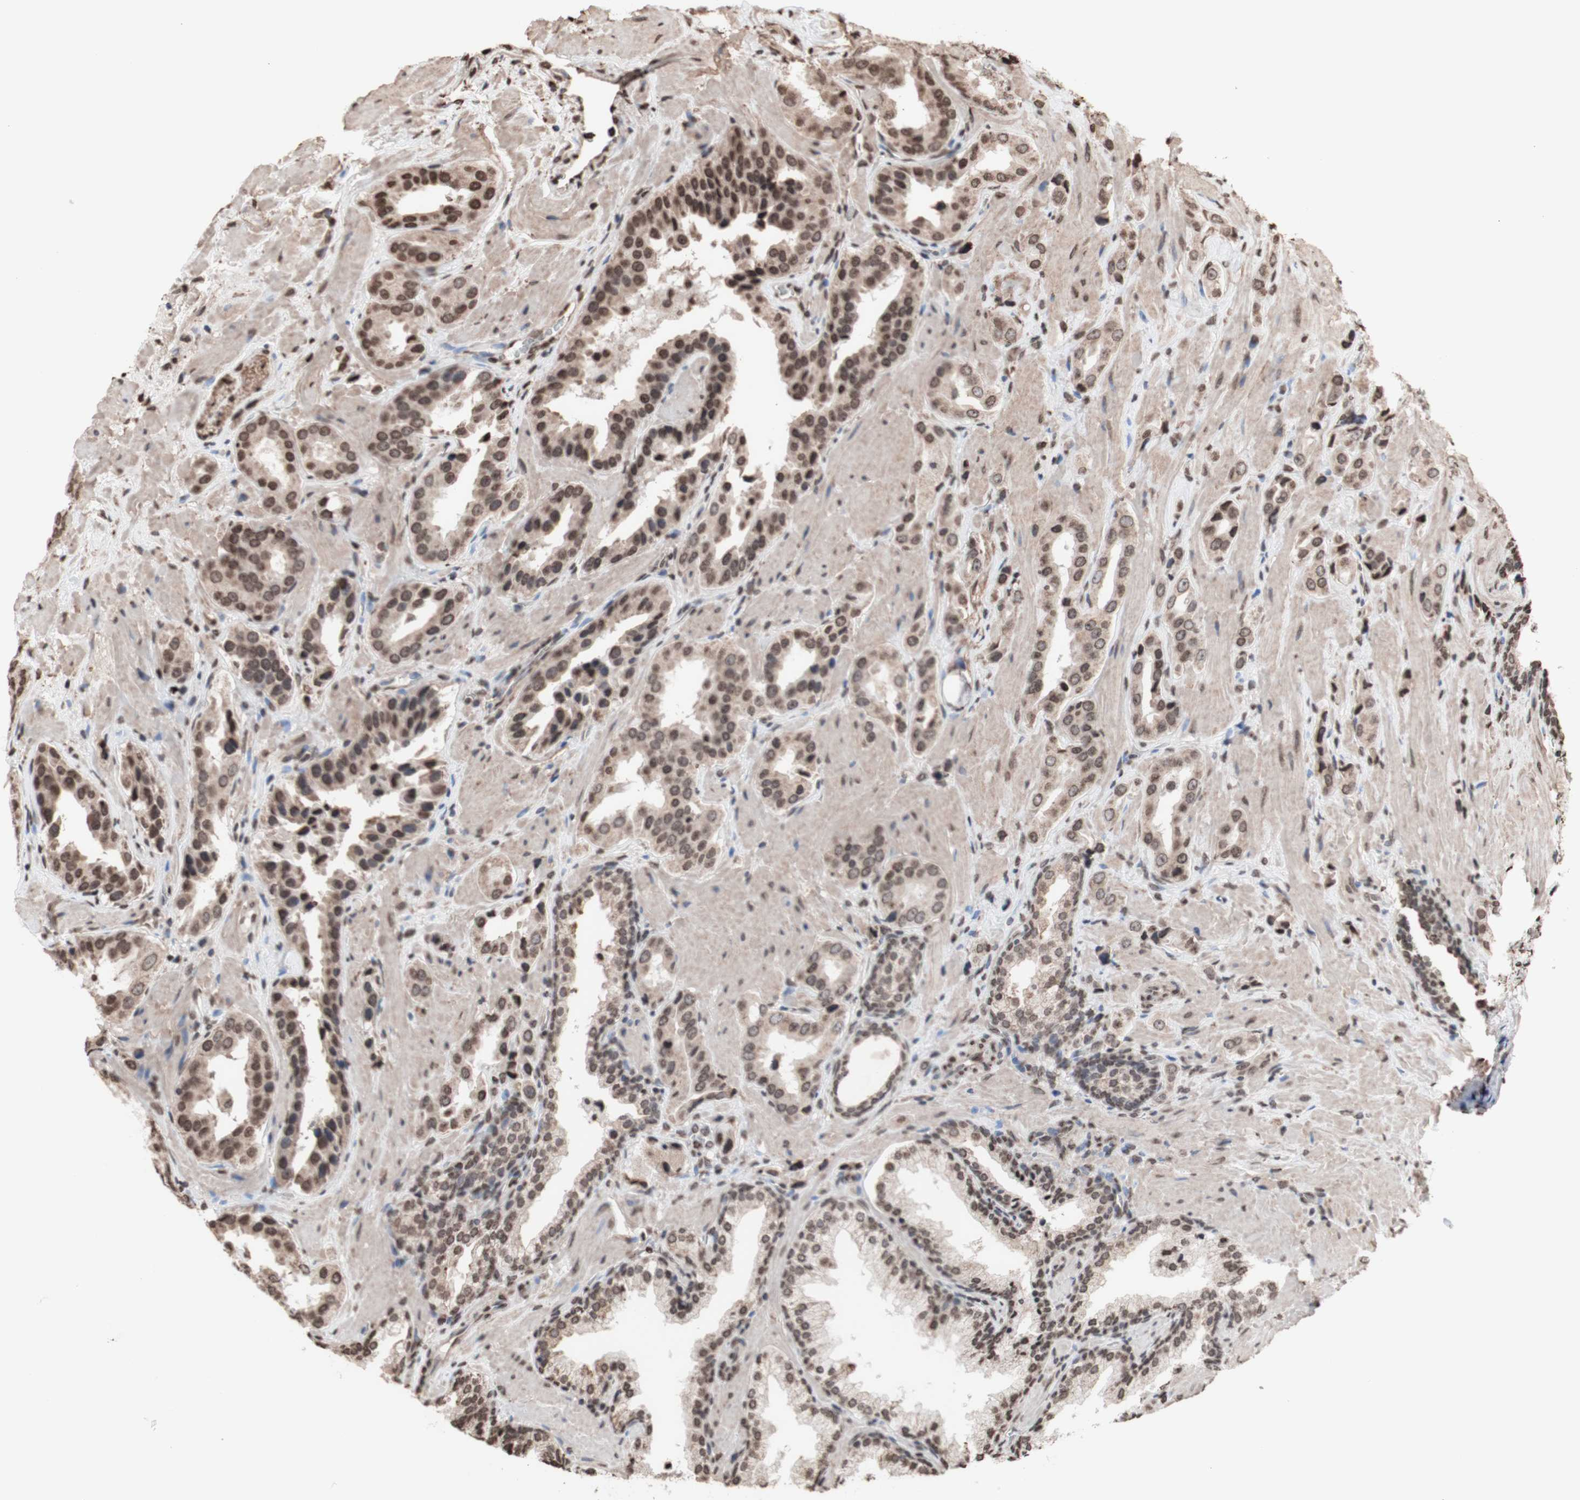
{"staining": {"intensity": "moderate", "quantity": ">75%", "location": "cytoplasmic/membranous,nuclear"}, "tissue": "prostate cancer", "cell_type": "Tumor cells", "image_type": "cancer", "snomed": [{"axis": "morphology", "description": "Adenocarcinoma, High grade"}, {"axis": "topography", "description": "Prostate"}], "caption": "Prostate cancer (high-grade adenocarcinoma) stained with immunohistochemistry (IHC) shows moderate cytoplasmic/membranous and nuclear staining in approximately >75% of tumor cells.", "gene": "SNAI2", "patient": {"sex": "male", "age": 64}}